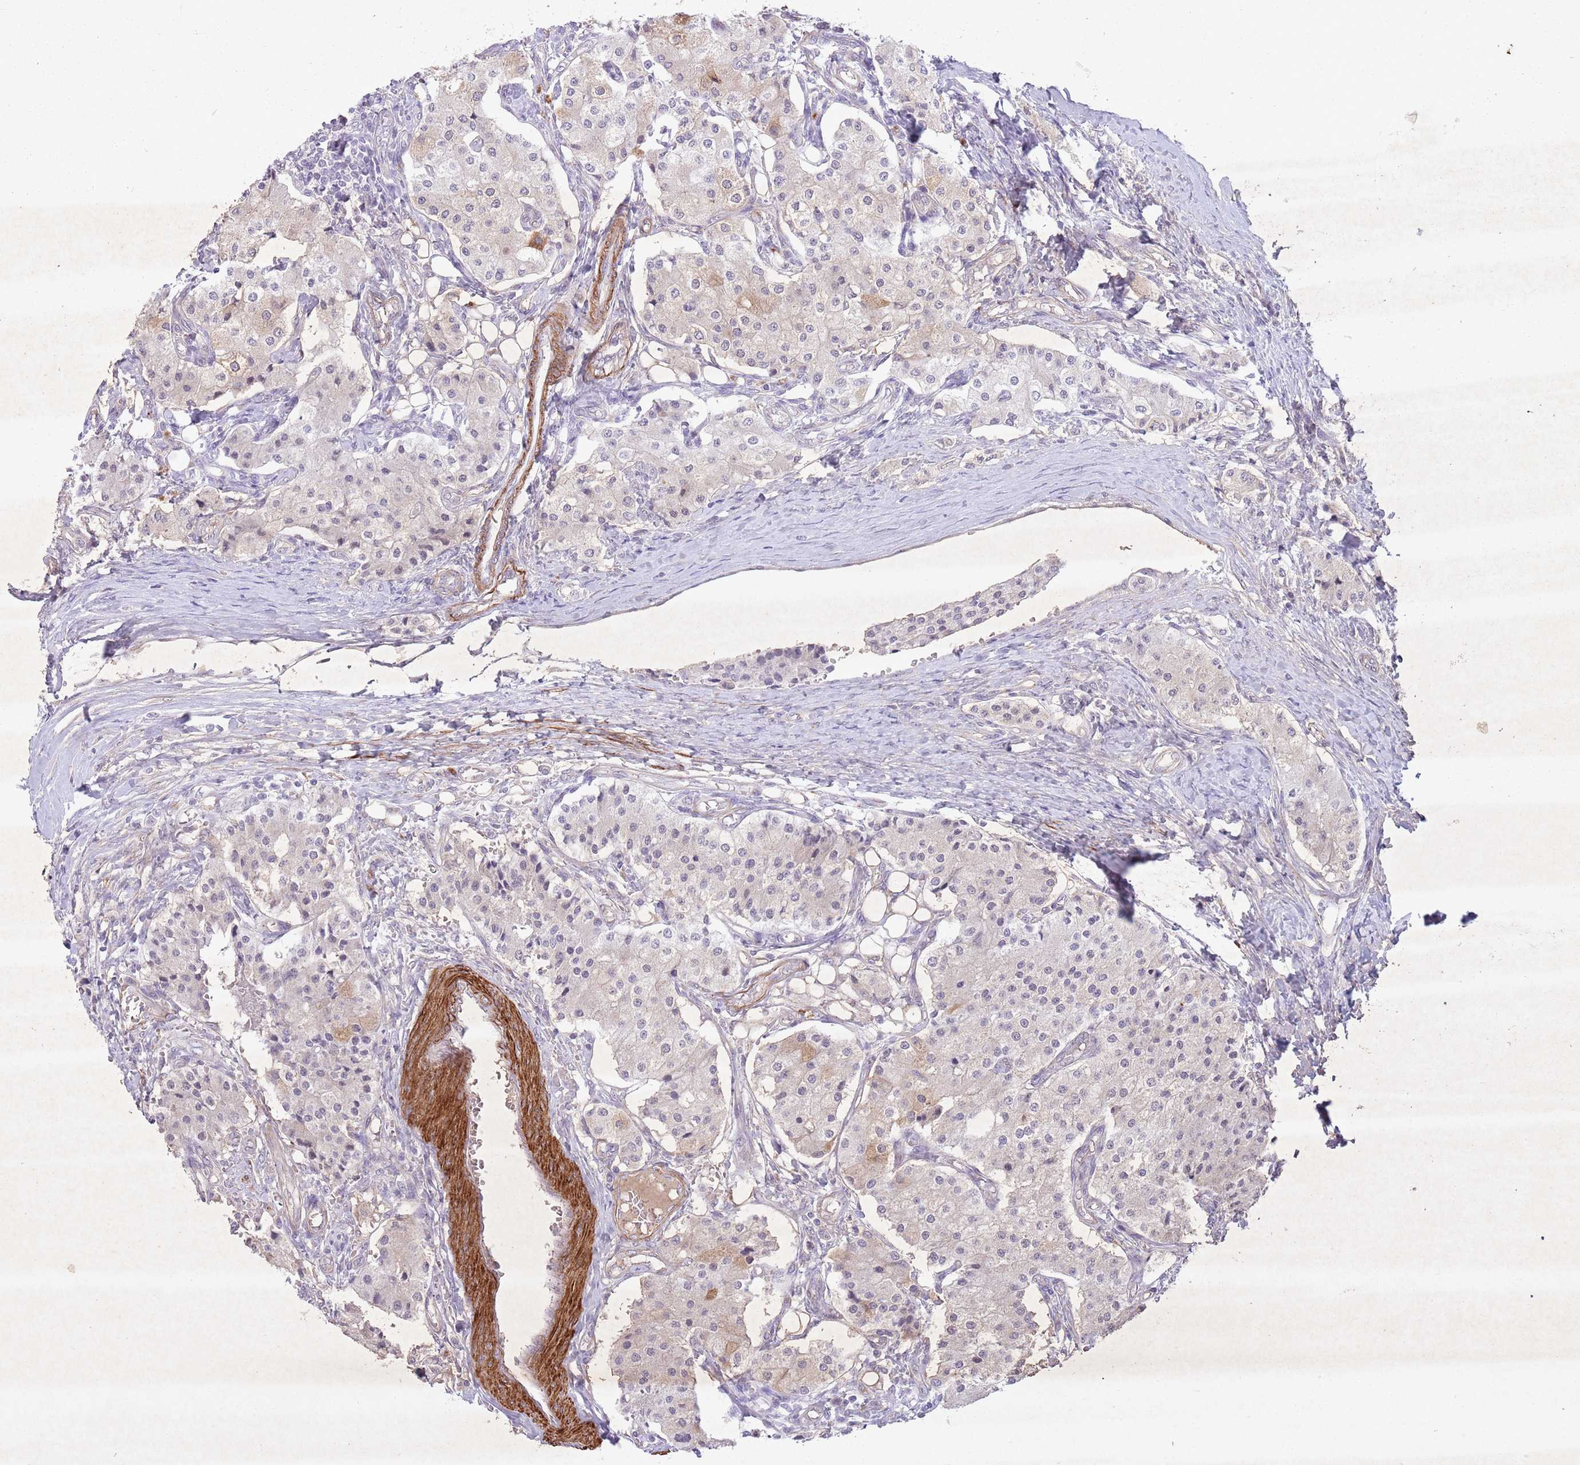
{"staining": {"intensity": "negative", "quantity": "none", "location": "none"}, "tissue": "carcinoid", "cell_type": "Tumor cells", "image_type": "cancer", "snomed": [{"axis": "morphology", "description": "Carcinoid, malignant, NOS"}, {"axis": "topography", "description": "Colon"}], "caption": "The image exhibits no significant staining in tumor cells of carcinoid (malignant). (DAB IHC, high magnification).", "gene": "CCNI", "patient": {"sex": "female", "age": 52}}